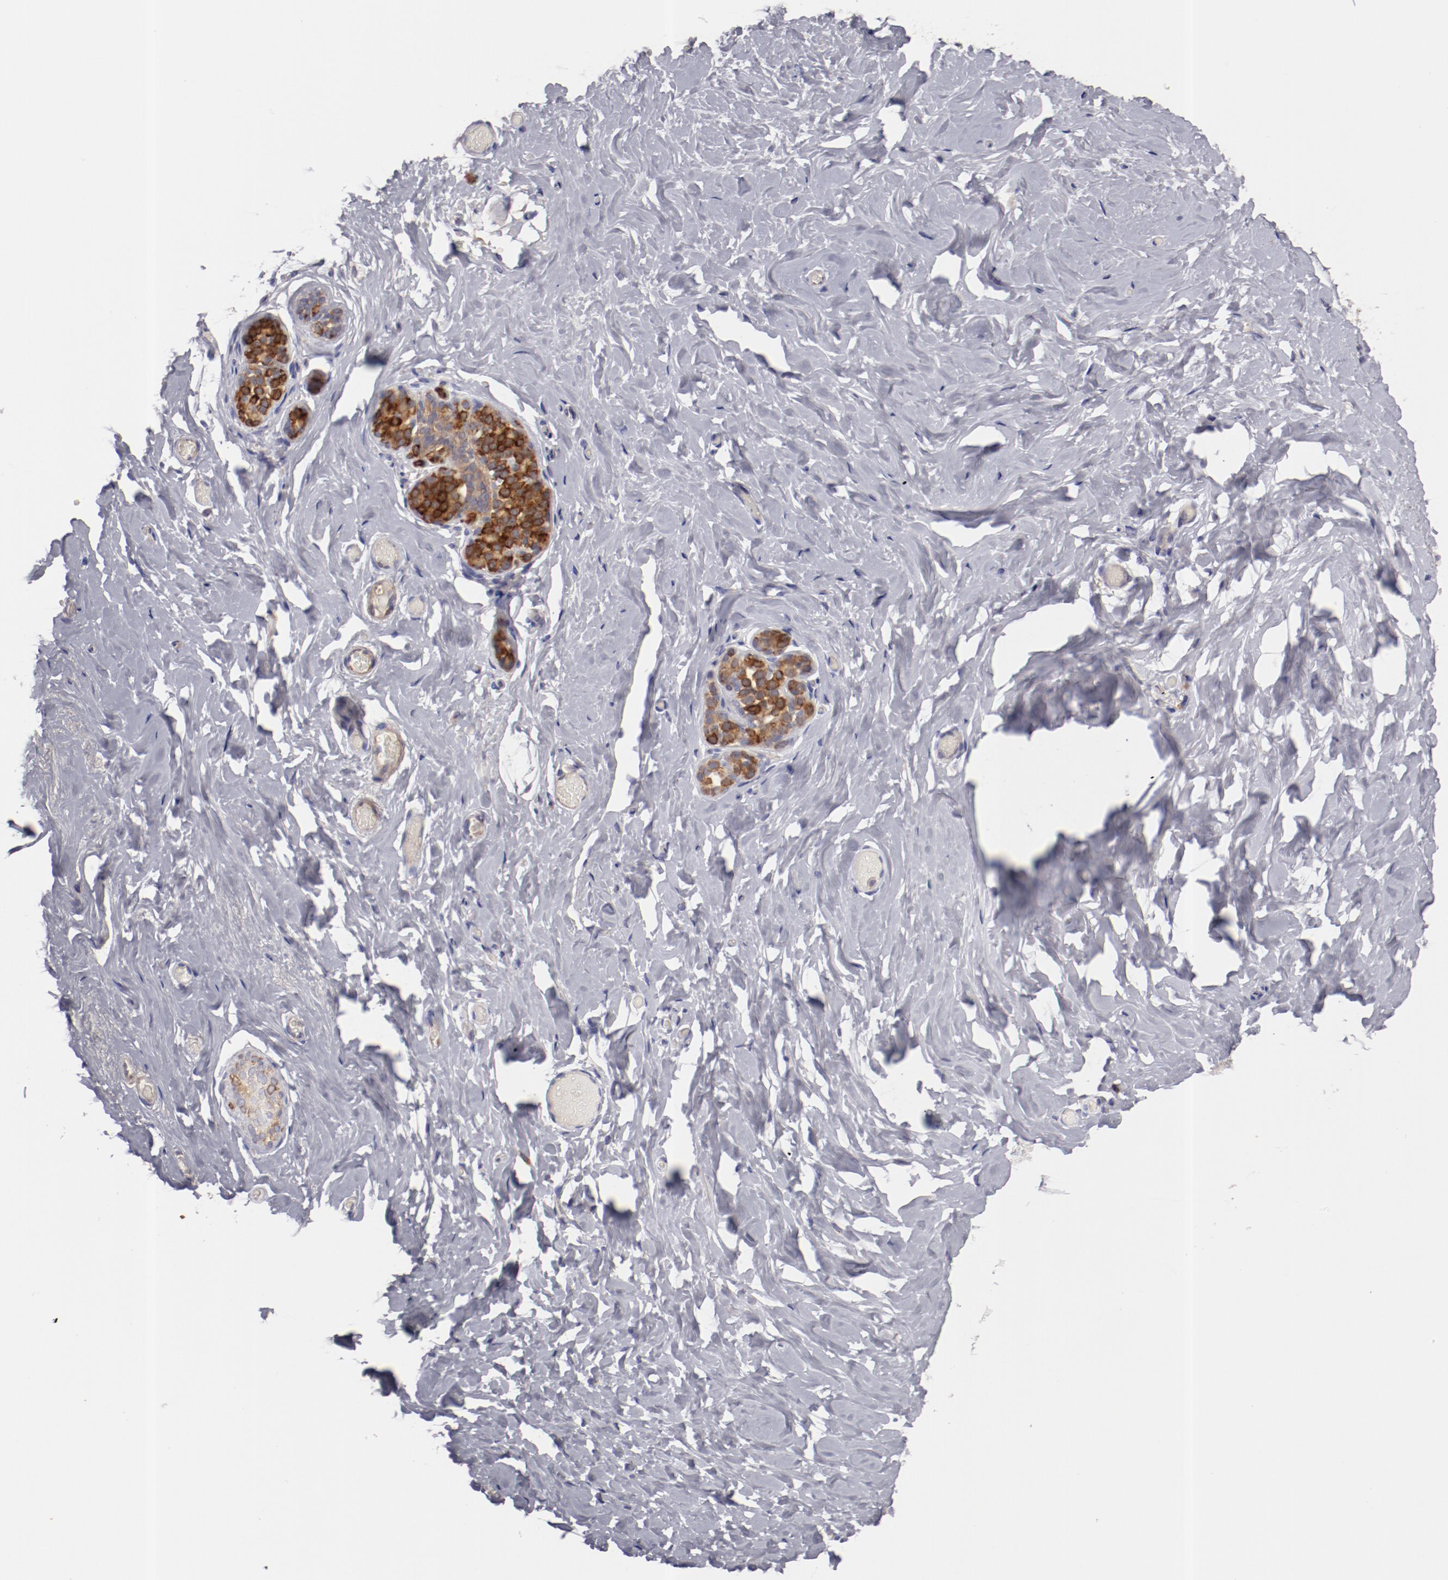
{"staining": {"intensity": "strong", "quantity": "25%-75%", "location": "cytoplasmic/membranous"}, "tissue": "breast", "cell_type": "Glandular cells", "image_type": "normal", "snomed": [{"axis": "morphology", "description": "Normal tissue, NOS"}, {"axis": "topography", "description": "Breast"}], "caption": "Breast stained with a protein marker reveals strong staining in glandular cells.", "gene": "ENTPD5", "patient": {"sex": "female", "age": 75}}